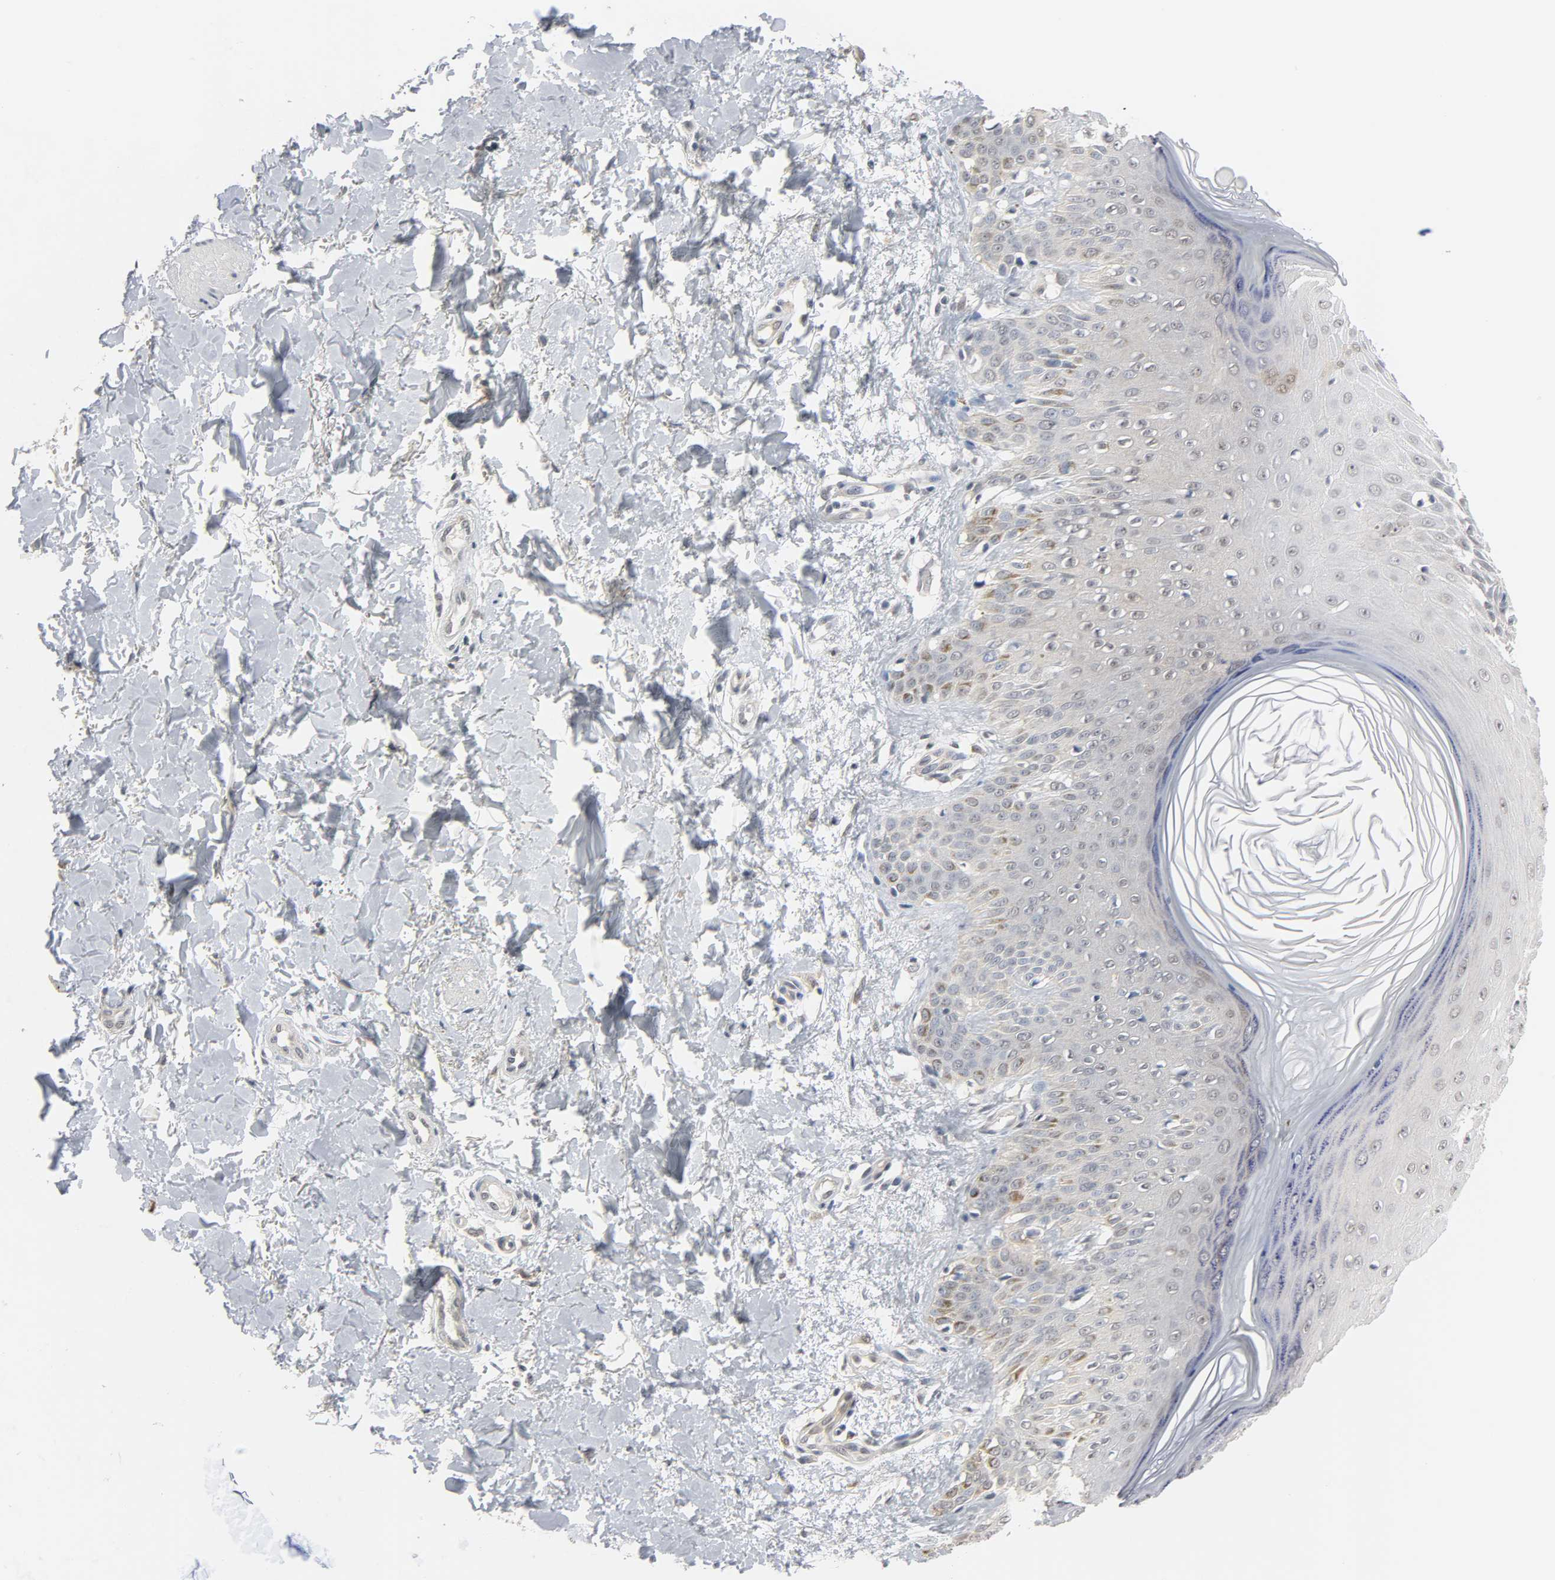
{"staining": {"intensity": "negative", "quantity": "none", "location": "none"}, "tissue": "skin cancer", "cell_type": "Tumor cells", "image_type": "cancer", "snomed": [{"axis": "morphology", "description": "Basal cell carcinoma"}, {"axis": "topography", "description": "Skin"}], "caption": "A micrograph of skin cancer (basal cell carcinoma) stained for a protein displays no brown staining in tumor cells.", "gene": "ACSS2", "patient": {"sex": "male", "age": 67}}